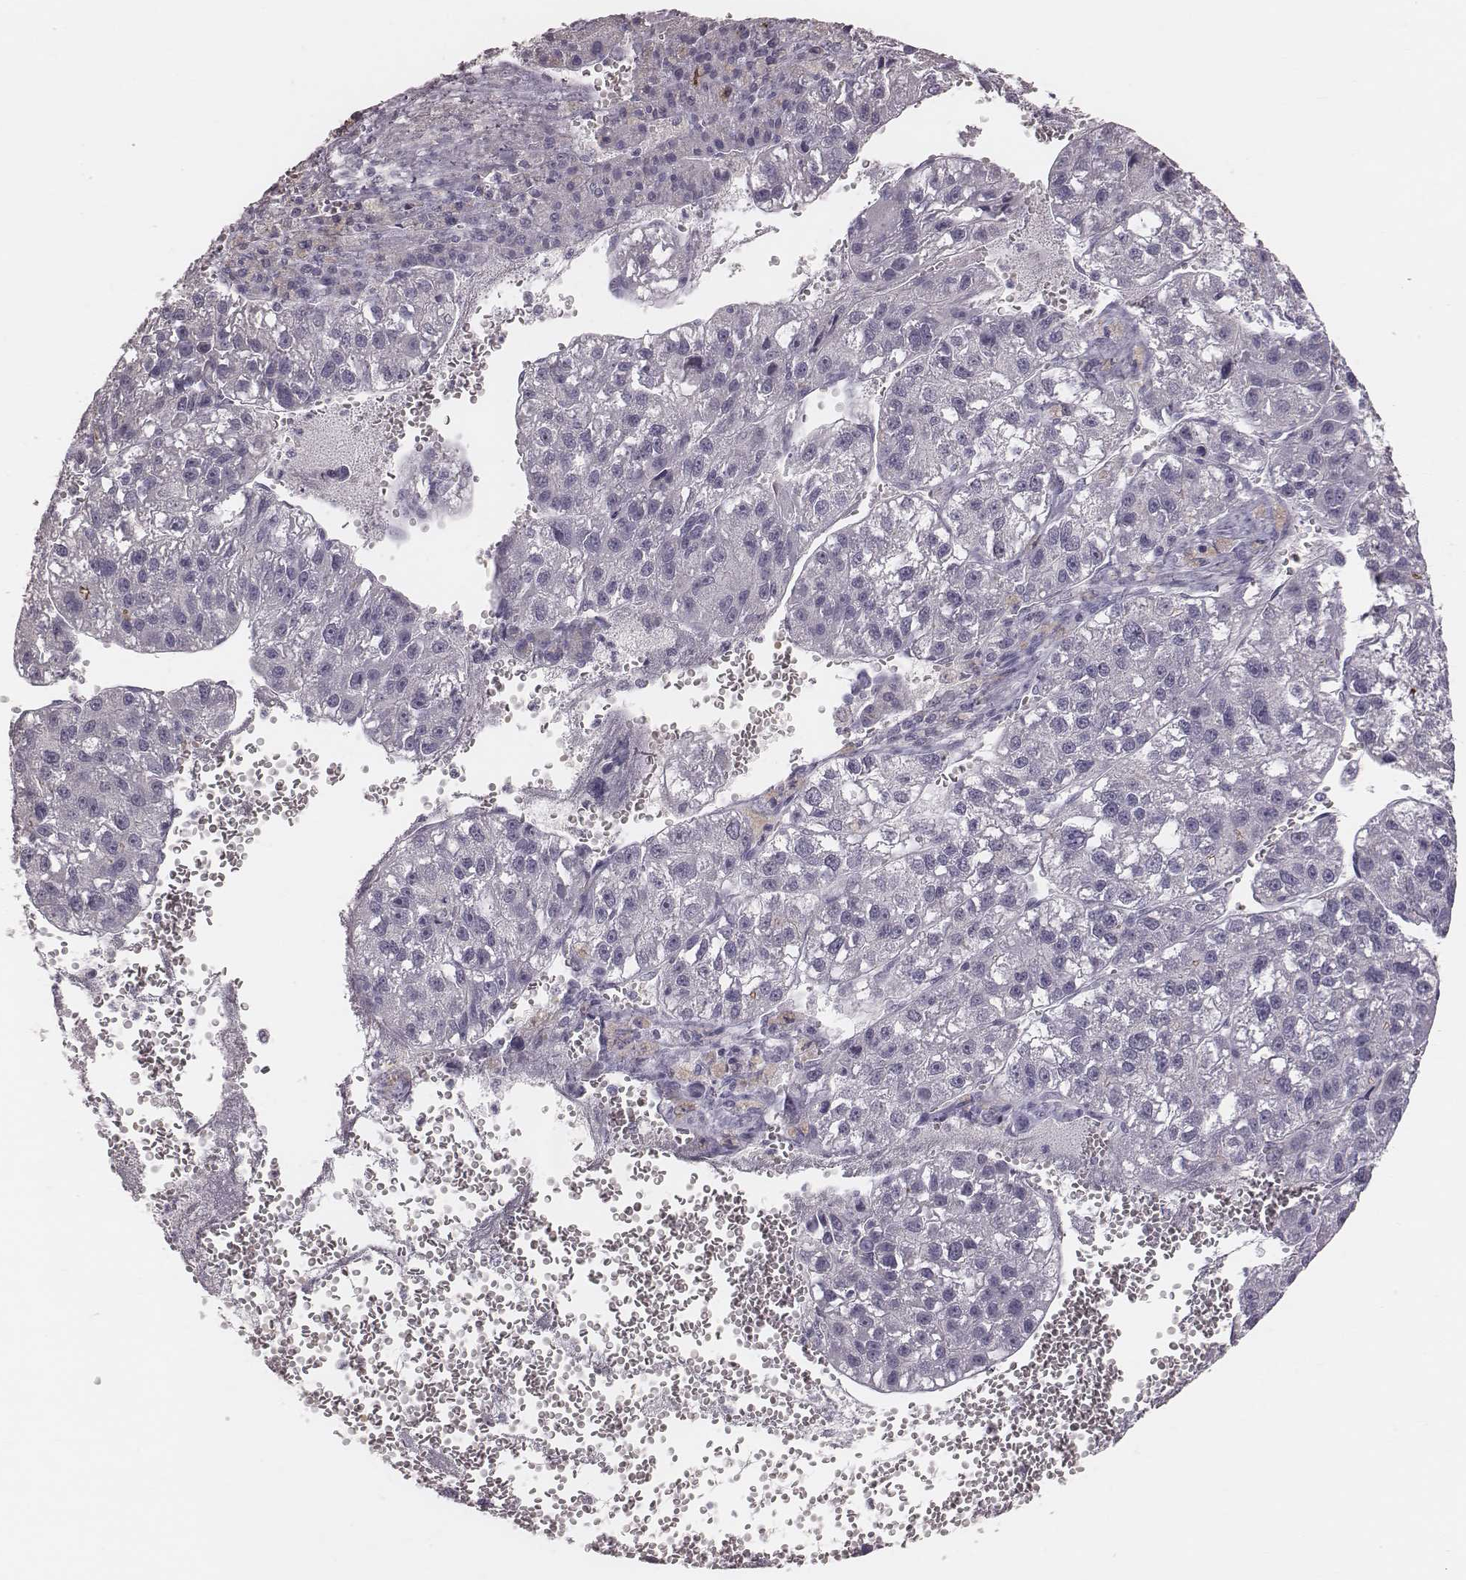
{"staining": {"intensity": "negative", "quantity": "none", "location": "none"}, "tissue": "liver cancer", "cell_type": "Tumor cells", "image_type": "cancer", "snomed": [{"axis": "morphology", "description": "Carcinoma, Hepatocellular, NOS"}, {"axis": "topography", "description": "Liver"}], "caption": "DAB immunohistochemical staining of human liver hepatocellular carcinoma shows no significant staining in tumor cells.", "gene": "CFTR", "patient": {"sex": "female", "age": 70}}